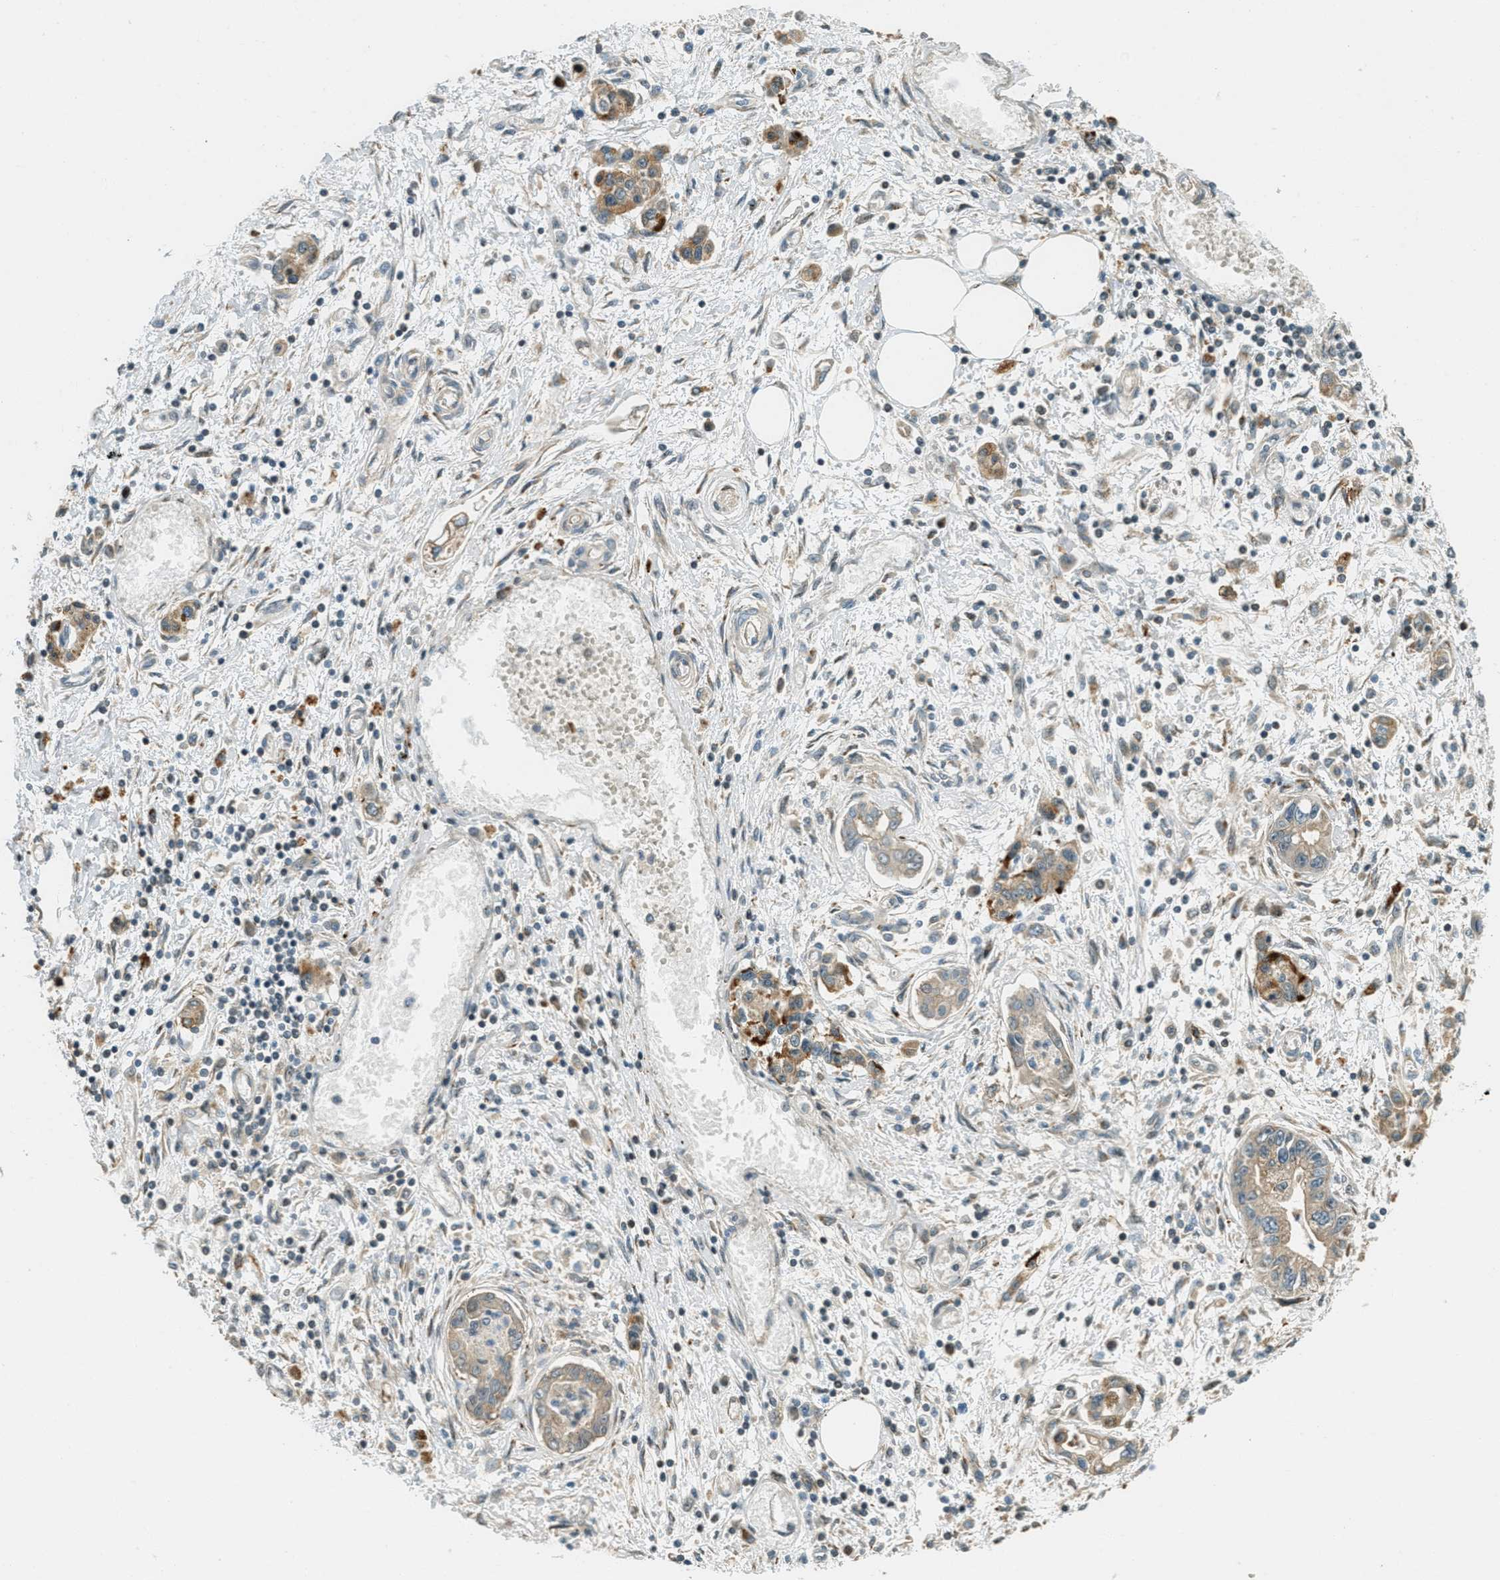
{"staining": {"intensity": "moderate", "quantity": ">75%", "location": "cytoplasmic/membranous"}, "tissue": "pancreatic cancer", "cell_type": "Tumor cells", "image_type": "cancer", "snomed": [{"axis": "morphology", "description": "Adenocarcinoma, NOS"}, {"axis": "topography", "description": "Pancreas"}], "caption": "Immunohistochemical staining of human pancreatic cancer (adenocarcinoma) exhibits moderate cytoplasmic/membranous protein staining in about >75% of tumor cells. The staining is performed using DAB (3,3'-diaminobenzidine) brown chromogen to label protein expression. The nuclei are counter-stained blue using hematoxylin.", "gene": "PTPN23", "patient": {"sex": "male", "age": 56}}